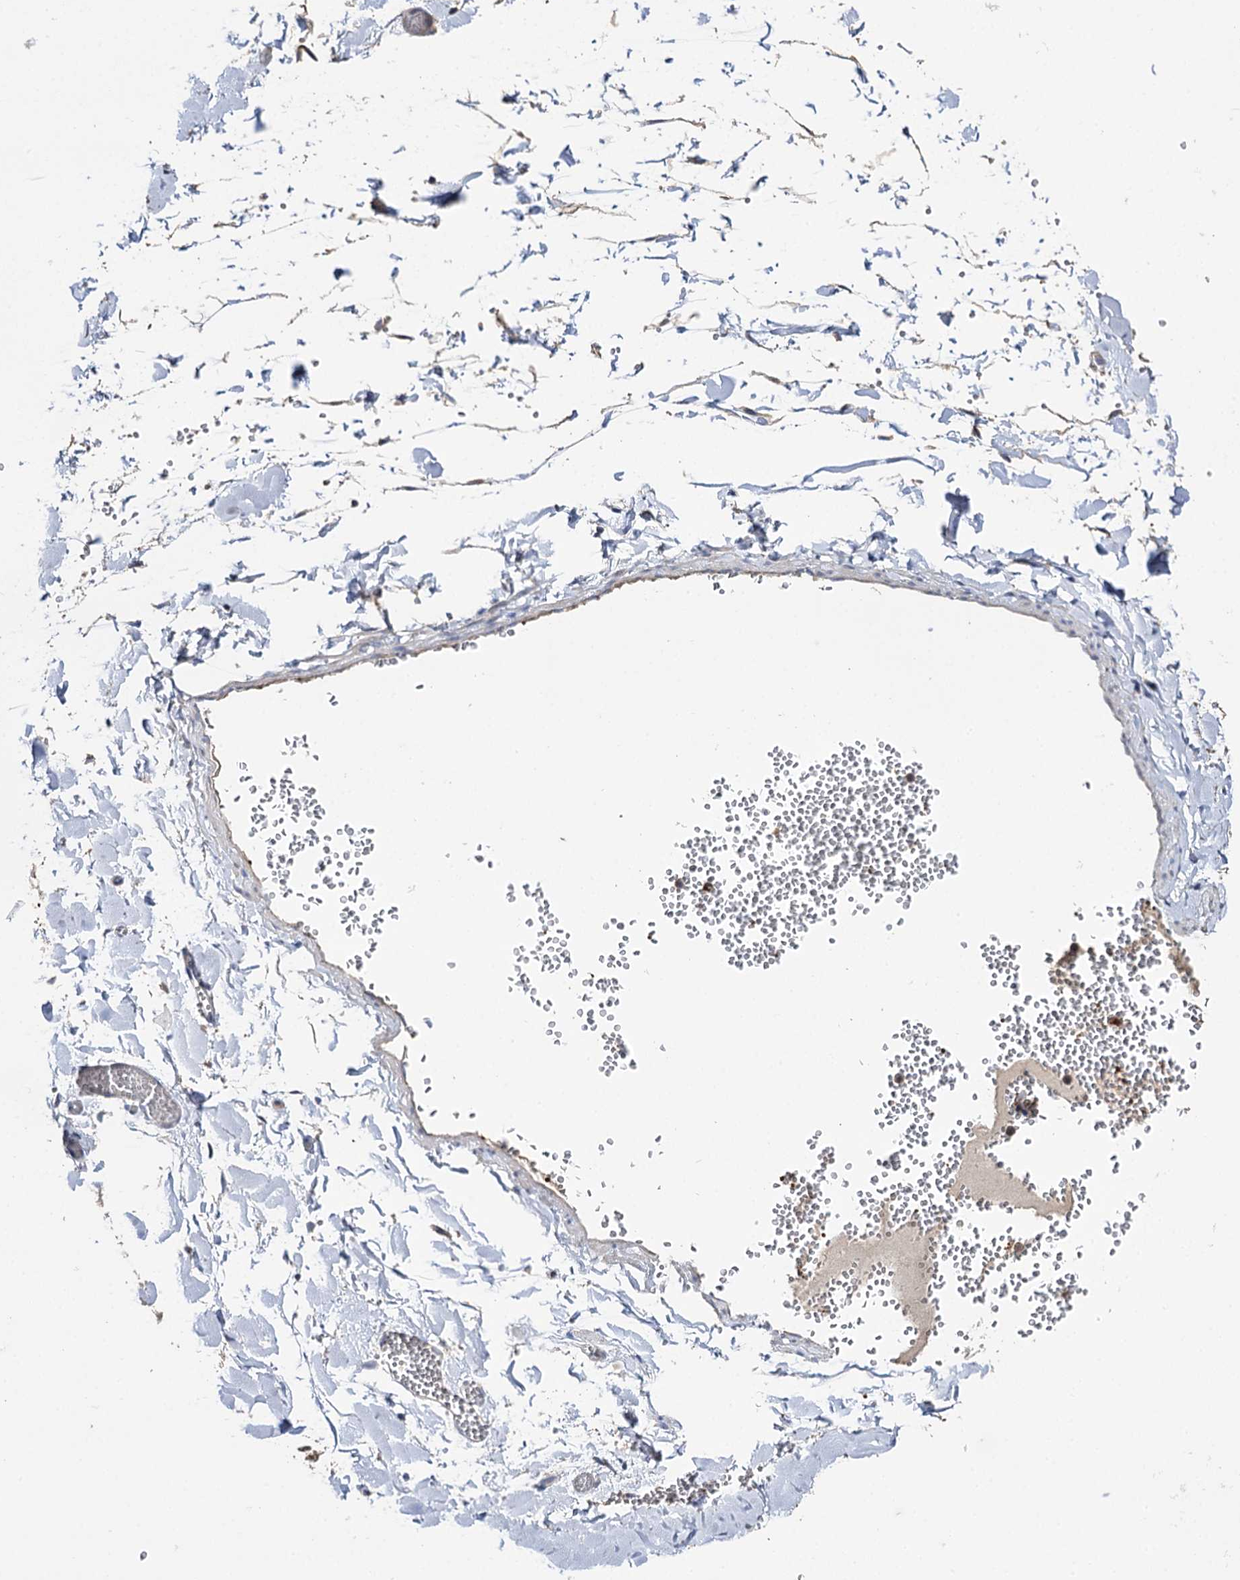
{"staining": {"intensity": "weak", "quantity": "25%-75%", "location": "cytoplasmic/membranous"}, "tissue": "adipose tissue", "cell_type": "Adipocytes", "image_type": "normal", "snomed": [{"axis": "morphology", "description": "Normal tissue, NOS"}, {"axis": "topography", "description": "Gallbladder"}, {"axis": "topography", "description": "Peripheral nerve tissue"}], "caption": "Immunohistochemical staining of normal adipose tissue demonstrates 25%-75% levels of weak cytoplasmic/membranous protein staining in about 25%-75% of adipocytes. (DAB (3,3'-diaminobenzidine) IHC, brown staining for protein, blue staining for nuclei).", "gene": "DNAH6", "patient": {"sex": "male", "age": 38}}